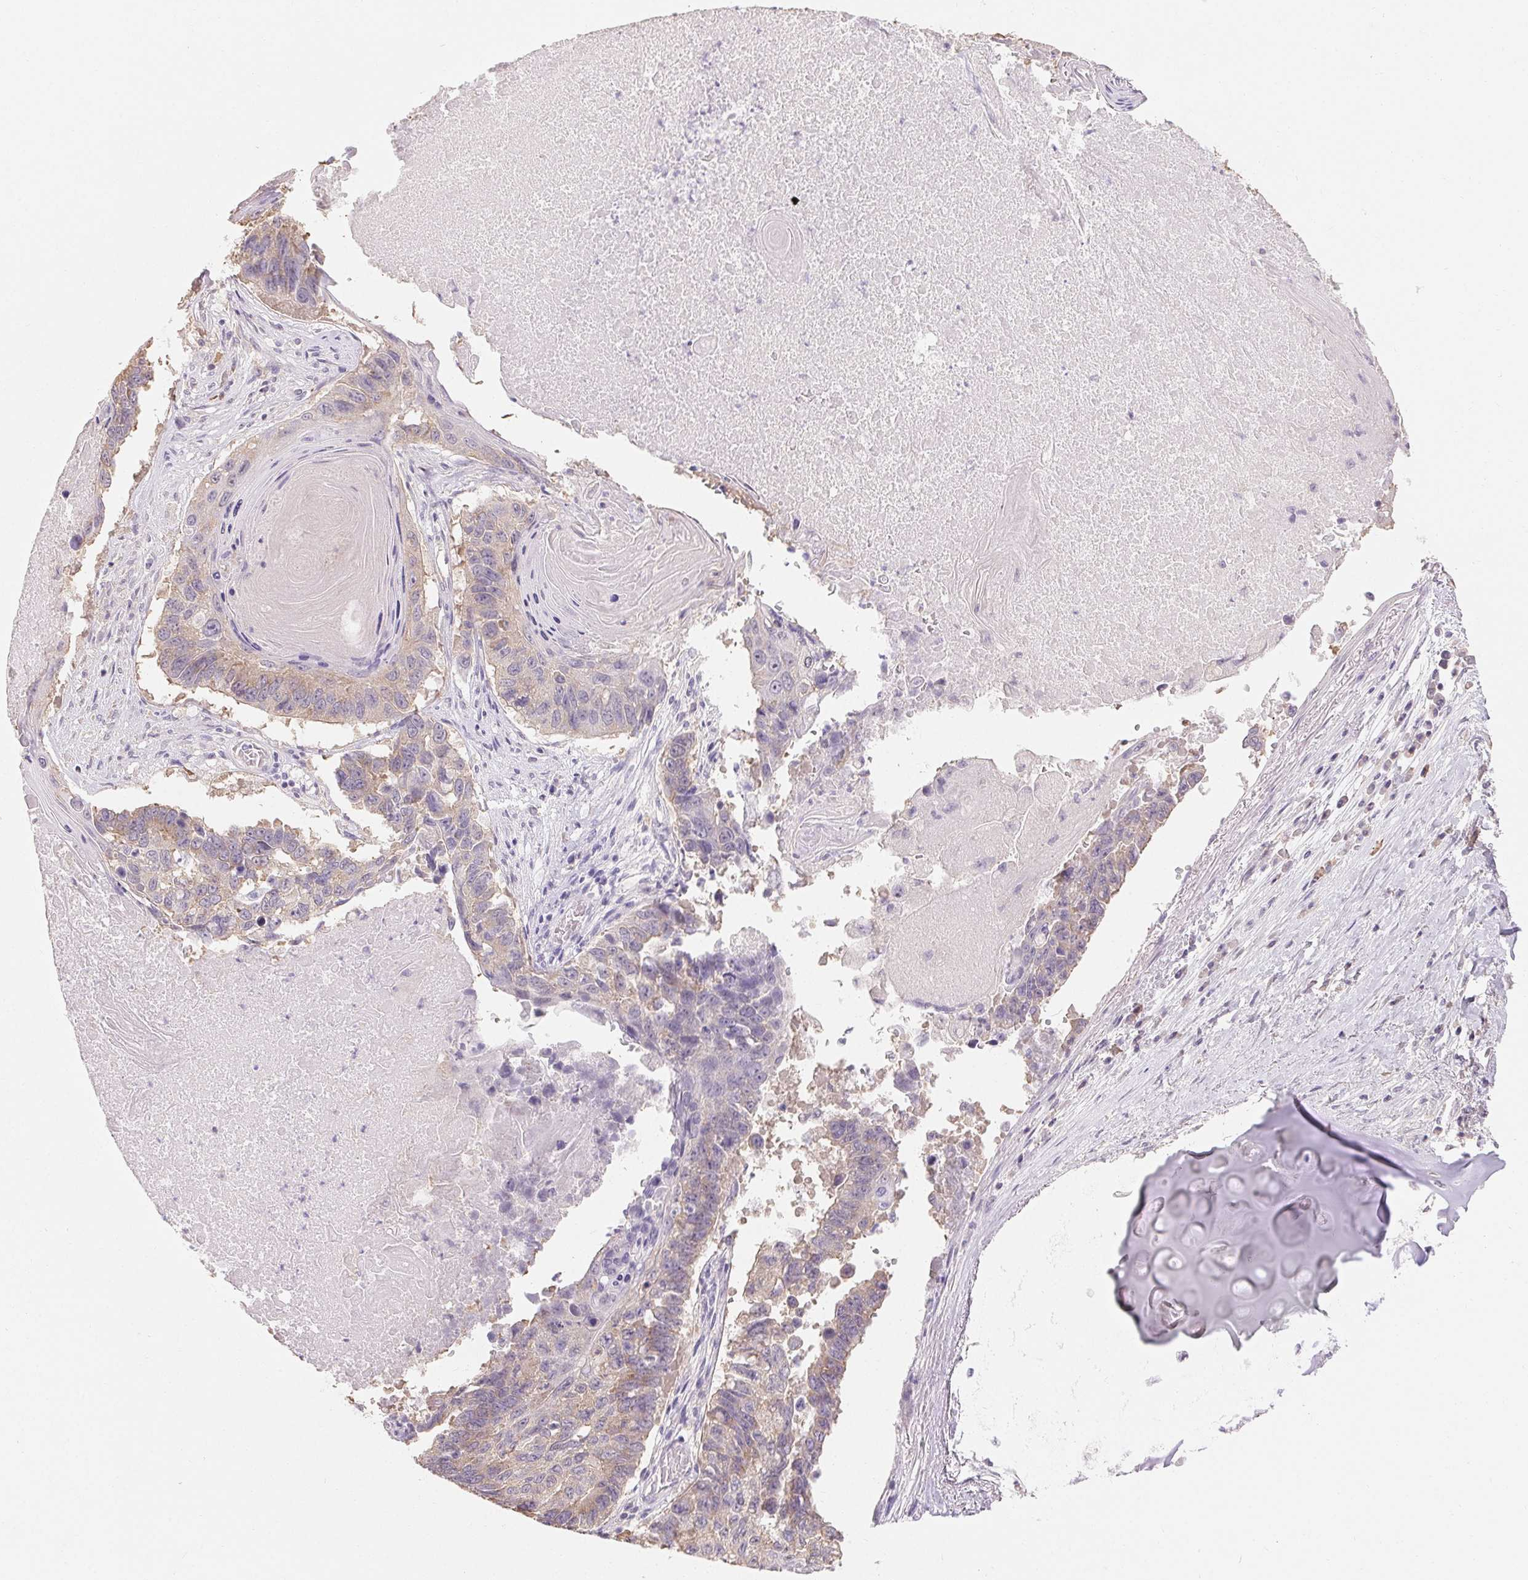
{"staining": {"intensity": "weak", "quantity": "25%-75%", "location": "cytoplasmic/membranous"}, "tissue": "lung cancer", "cell_type": "Tumor cells", "image_type": "cancer", "snomed": [{"axis": "morphology", "description": "Squamous cell carcinoma, NOS"}, {"axis": "topography", "description": "Lung"}], "caption": "Immunohistochemistry (IHC) of lung cancer (squamous cell carcinoma) shows low levels of weak cytoplasmic/membranous expression in about 25%-75% of tumor cells.", "gene": "MAP7D2", "patient": {"sex": "male", "age": 73}}